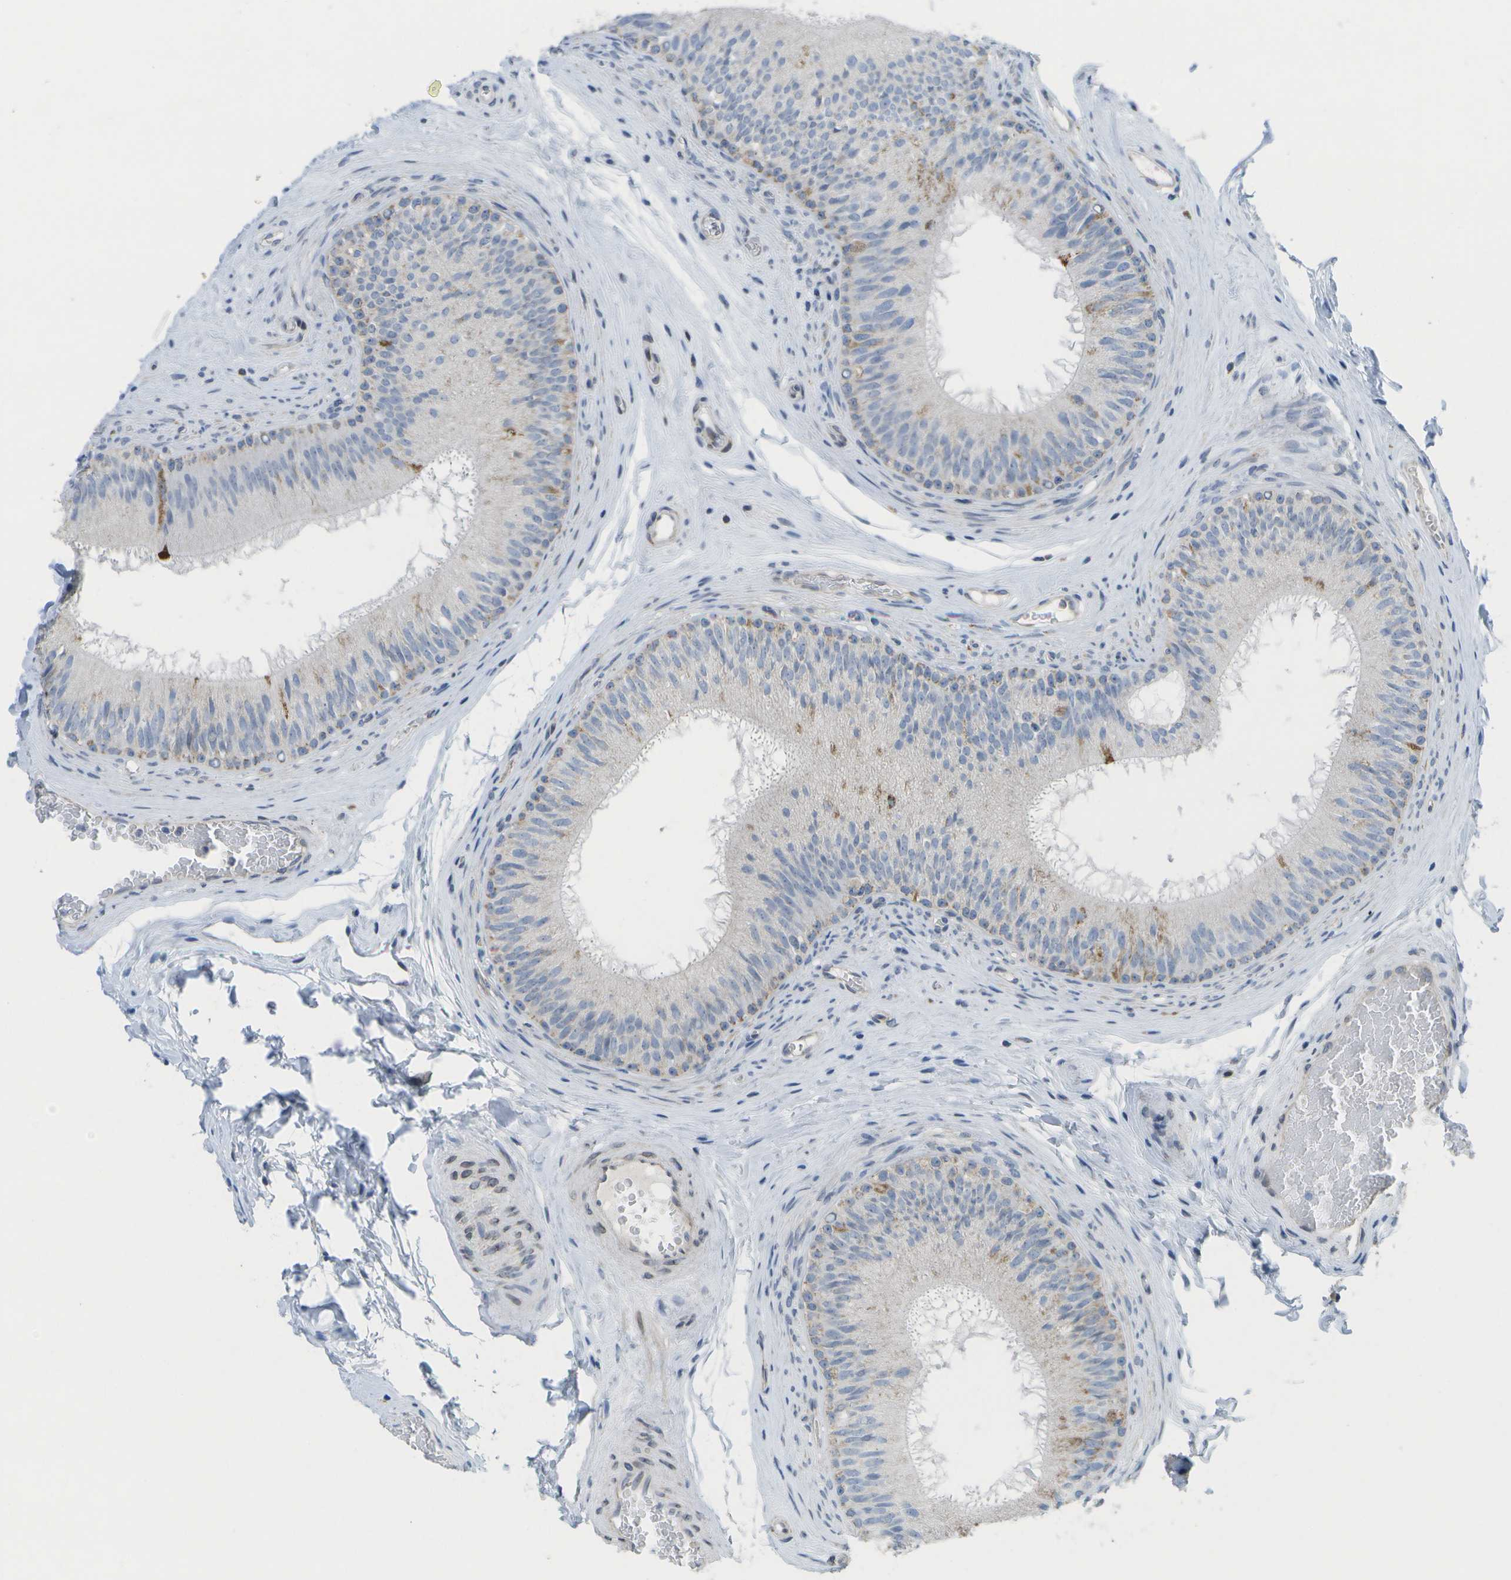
{"staining": {"intensity": "moderate", "quantity": "<25%", "location": "cytoplasmic/membranous"}, "tissue": "epididymis", "cell_type": "Glandular cells", "image_type": "normal", "snomed": [{"axis": "morphology", "description": "Normal tissue, NOS"}, {"axis": "topography", "description": "Testis"}, {"axis": "topography", "description": "Epididymis"}], "caption": "Protein expression analysis of normal epididymis displays moderate cytoplasmic/membranous positivity in approximately <25% of glandular cells.", "gene": "TMEM223", "patient": {"sex": "male", "age": 36}}